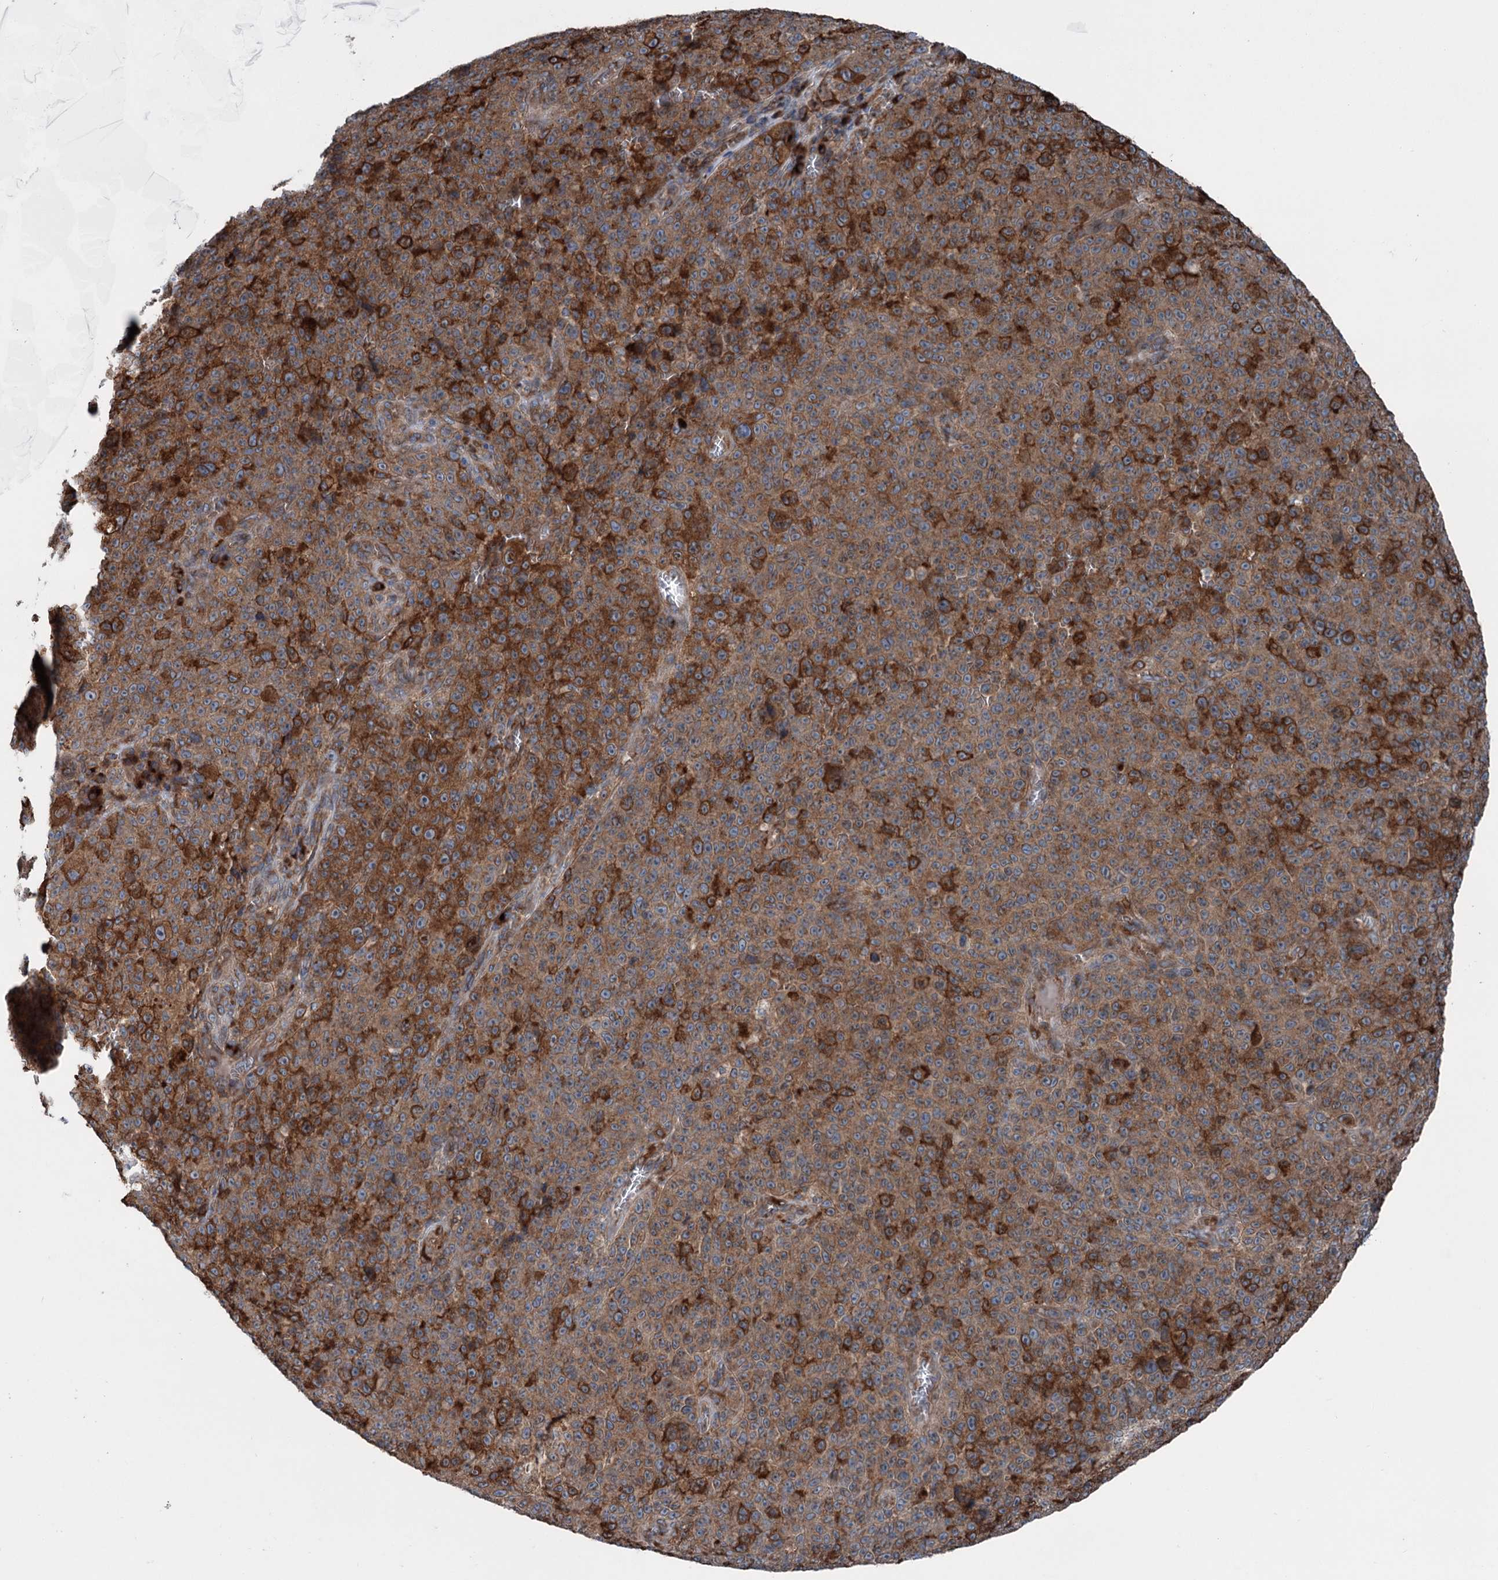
{"staining": {"intensity": "strong", "quantity": ">75%", "location": "cytoplasmic/membranous"}, "tissue": "melanoma", "cell_type": "Tumor cells", "image_type": "cancer", "snomed": [{"axis": "morphology", "description": "Malignant melanoma, NOS"}, {"axis": "topography", "description": "Skin"}], "caption": "There is high levels of strong cytoplasmic/membranous expression in tumor cells of melanoma, as demonstrated by immunohistochemical staining (brown color).", "gene": "CALCOCO1", "patient": {"sex": "female", "age": 82}}